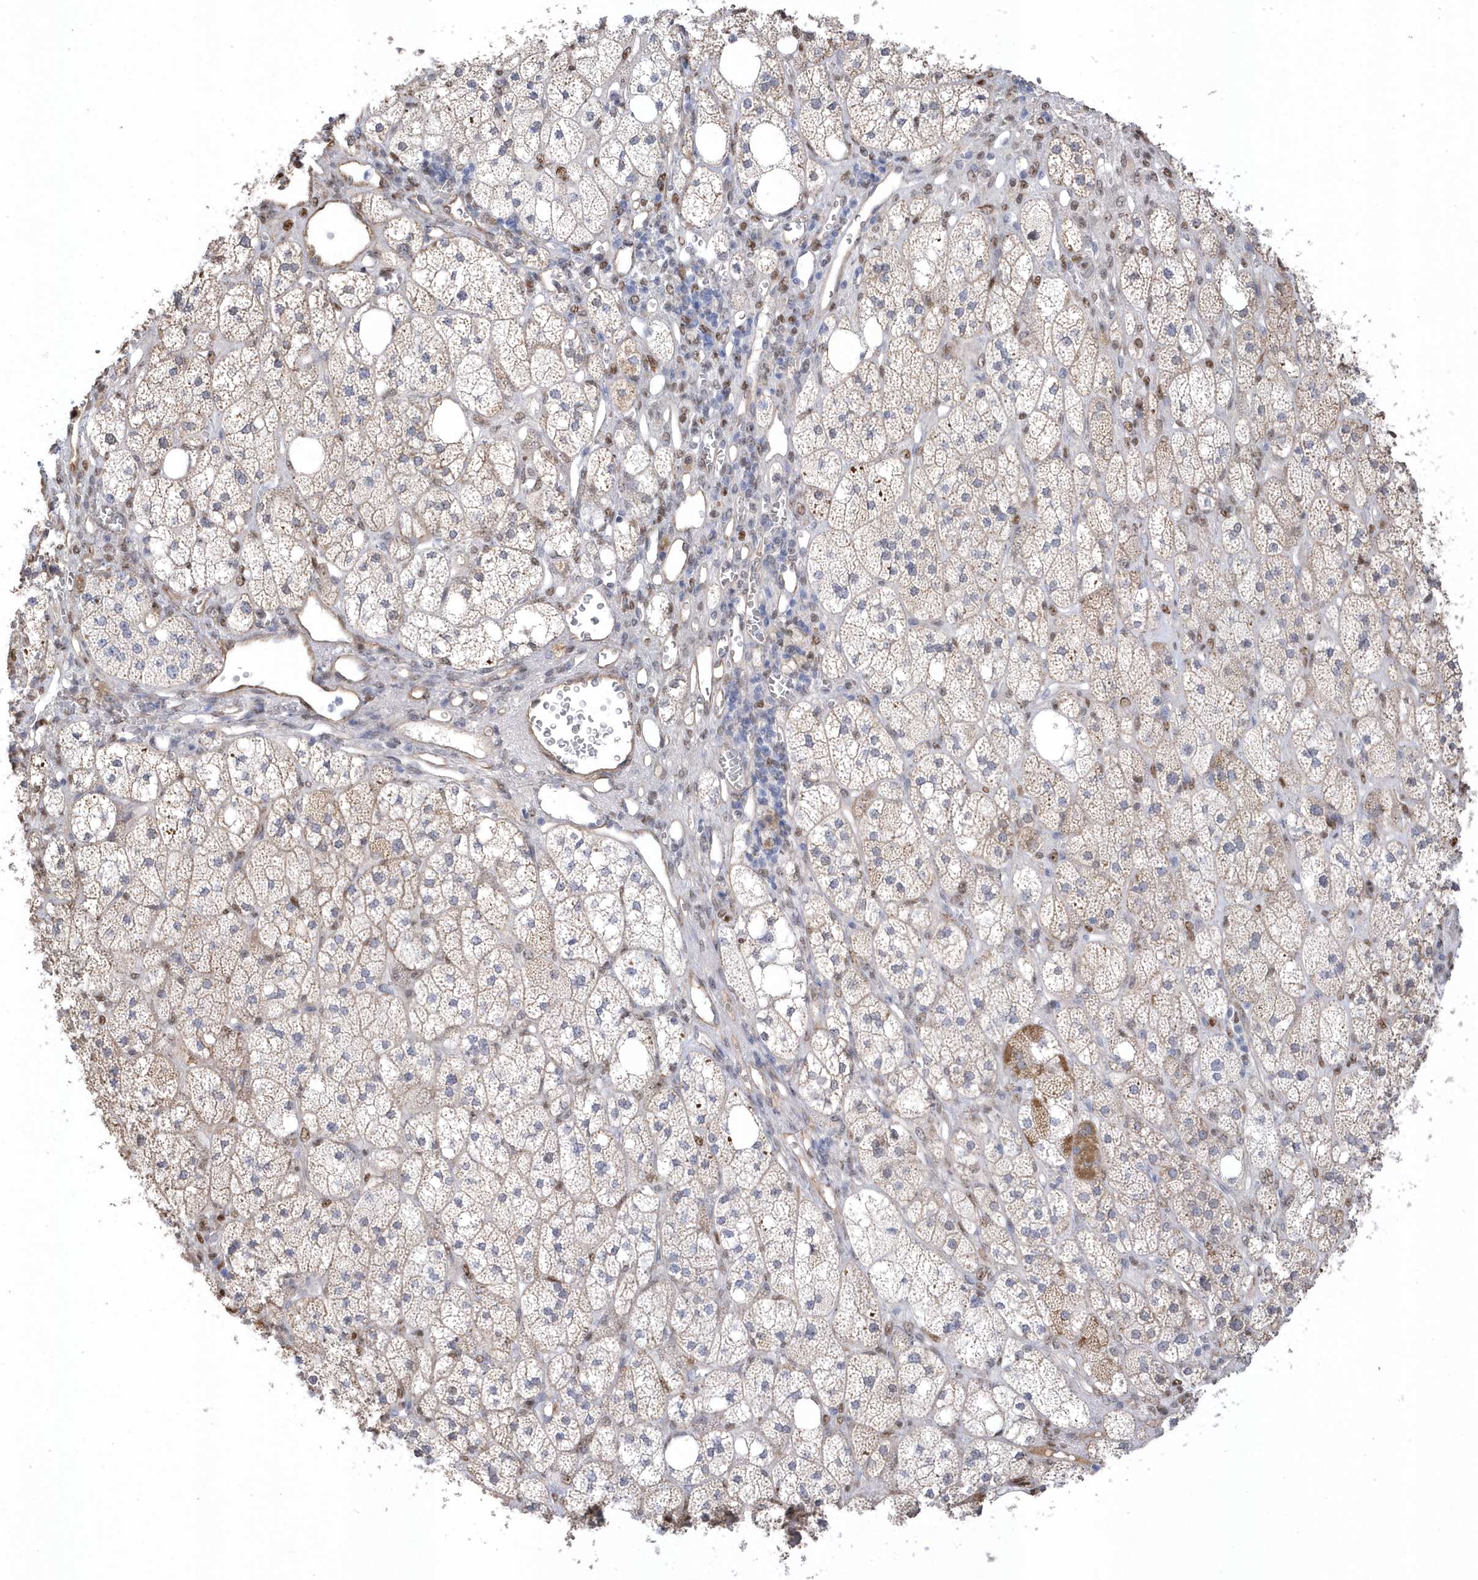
{"staining": {"intensity": "moderate", "quantity": "25%-75%", "location": "cytoplasmic/membranous"}, "tissue": "adrenal gland", "cell_type": "Glandular cells", "image_type": "normal", "snomed": [{"axis": "morphology", "description": "Normal tissue, NOS"}, {"axis": "topography", "description": "Adrenal gland"}], "caption": "An immunohistochemistry histopathology image of benign tissue is shown. Protein staining in brown shows moderate cytoplasmic/membranous positivity in adrenal gland within glandular cells. (DAB (3,3'-diaminobenzidine) IHC, brown staining for protein, blue staining for nuclei).", "gene": "GTPBP6", "patient": {"sex": "male", "age": 61}}